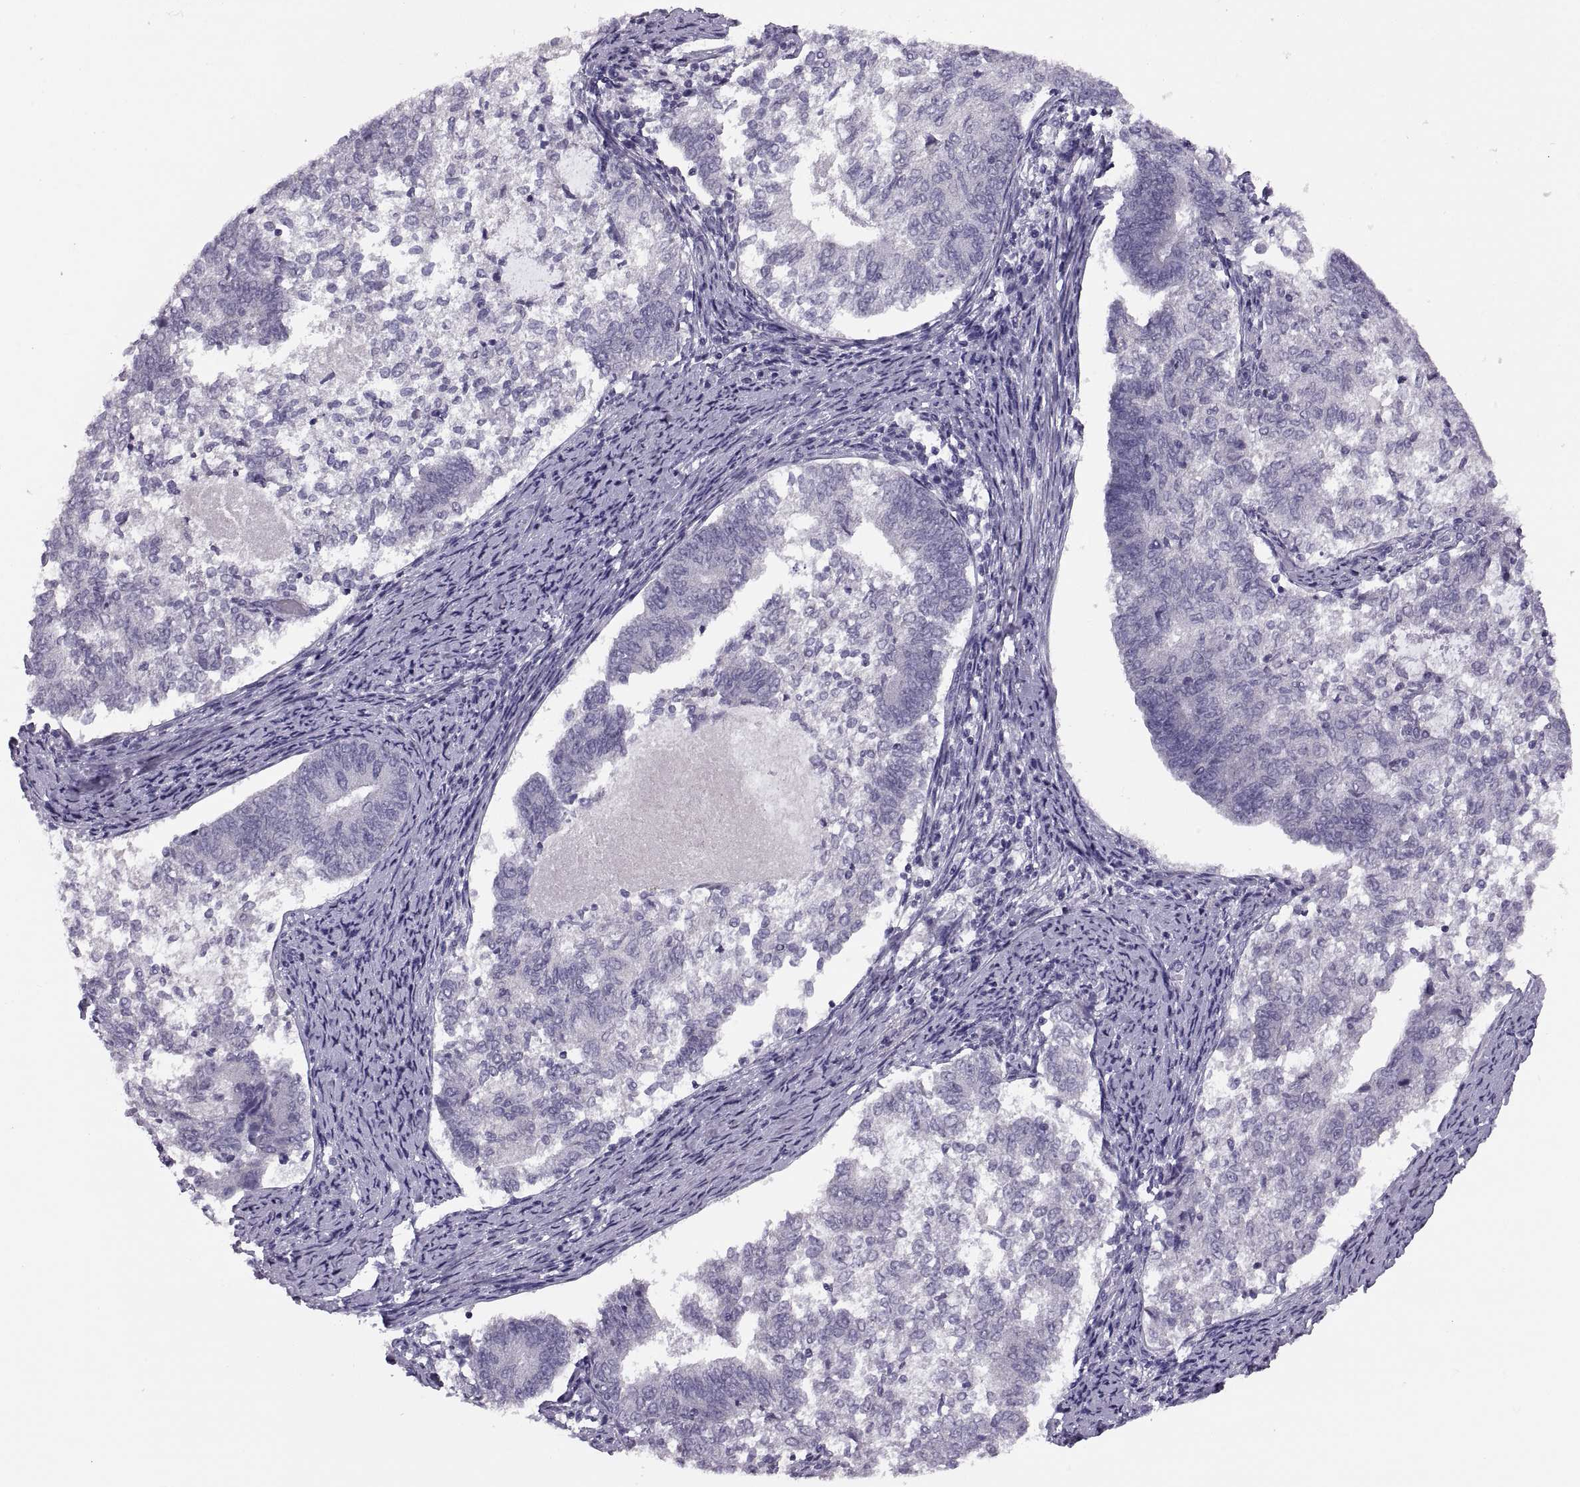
{"staining": {"intensity": "negative", "quantity": "none", "location": "none"}, "tissue": "endometrial cancer", "cell_type": "Tumor cells", "image_type": "cancer", "snomed": [{"axis": "morphology", "description": "Adenocarcinoma, NOS"}, {"axis": "topography", "description": "Endometrium"}], "caption": "Immunohistochemistry of adenocarcinoma (endometrial) shows no staining in tumor cells.", "gene": "ADH6", "patient": {"sex": "female", "age": 65}}